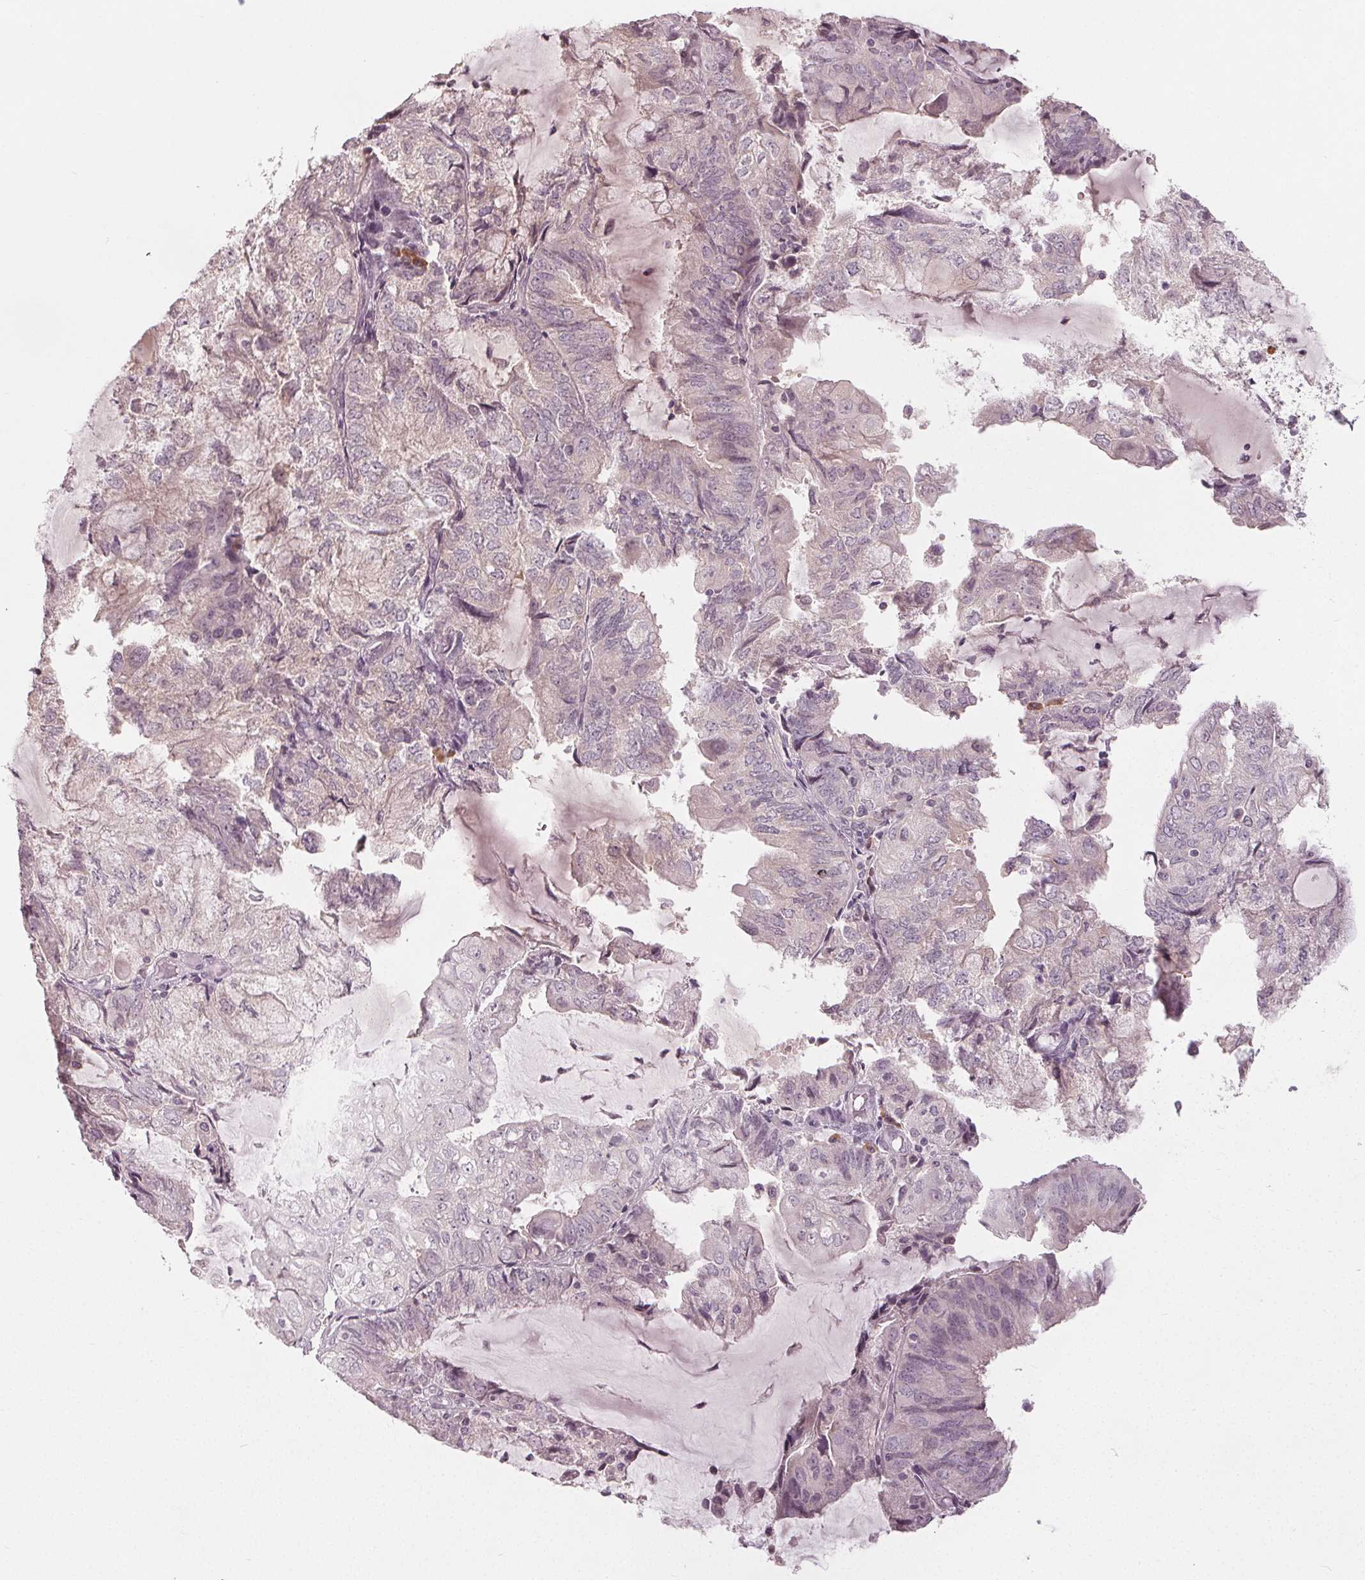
{"staining": {"intensity": "negative", "quantity": "none", "location": "none"}, "tissue": "endometrial cancer", "cell_type": "Tumor cells", "image_type": "cancer", "snomed": [{"axis": "morphology", "description": "Adenocarcinoma, NOS"}, {"axis": "topography", "description": "Endometrium"}], "caption": "Micrograph shows no protein positivity in tumor cells of endometrial adenocarcinoma tissue.", "gene": "CXCL16", "patient": {"sex": "female", "age": 81}}